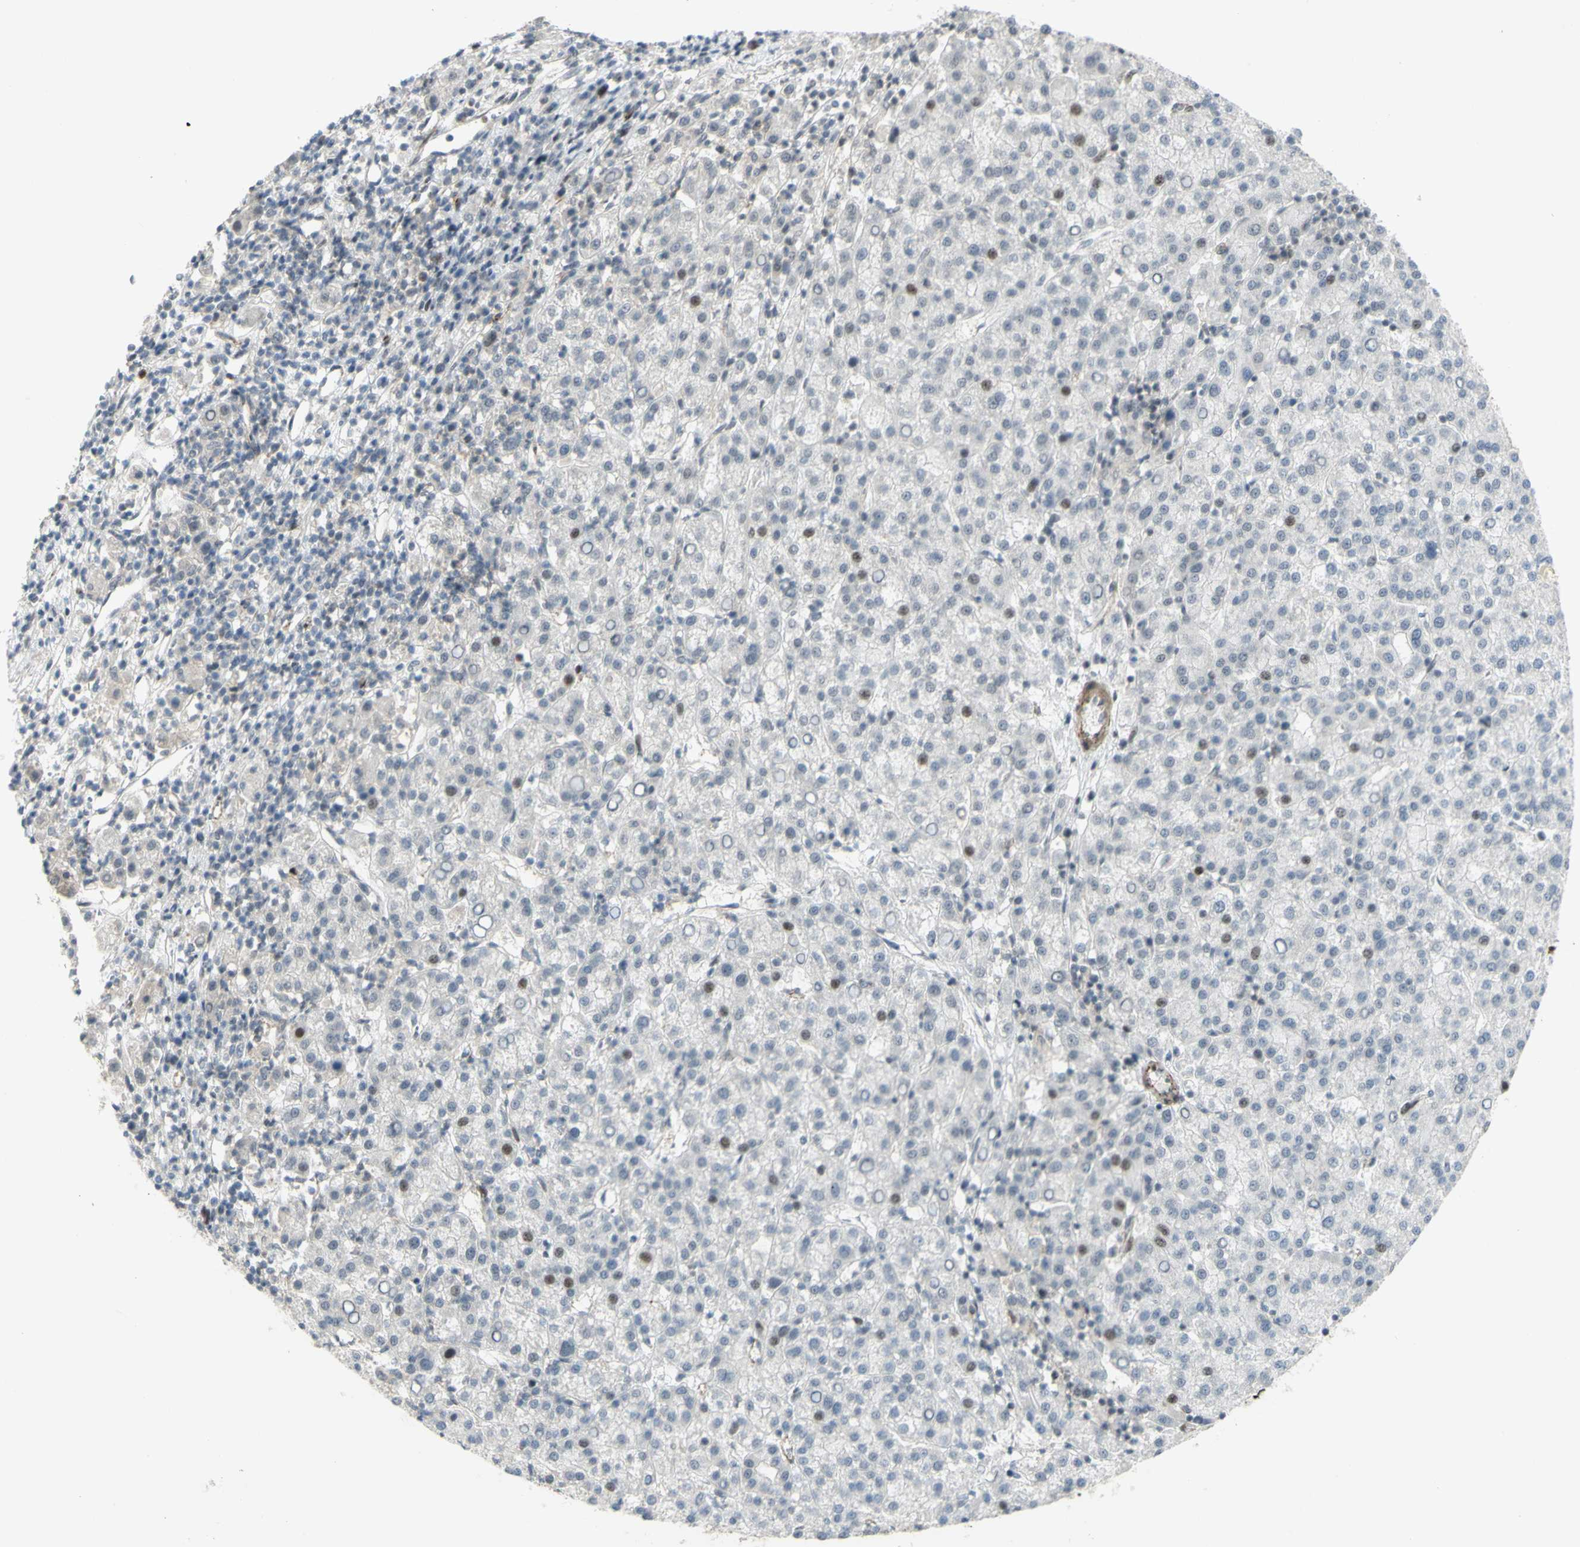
{"staining": {"intensity": "negative", "quantity": "none", "location": "none"}, "tissue": "liver cancer", "cell_type": "Tumor cells", "image_type": "cancer", "snomed": [{"axis": "morphology", "description": "Carcinoma, Hepatocellular, NOS"}, {"axis": "topography", "description": "Liver"}], "caption": "Immunohistochemical staining of liver cancer (hepatocellular carcinoma) displays no significant expression in tumor cells.", "gene": "ZMYM6", "patient": {"sex": "female", "age": 58}}